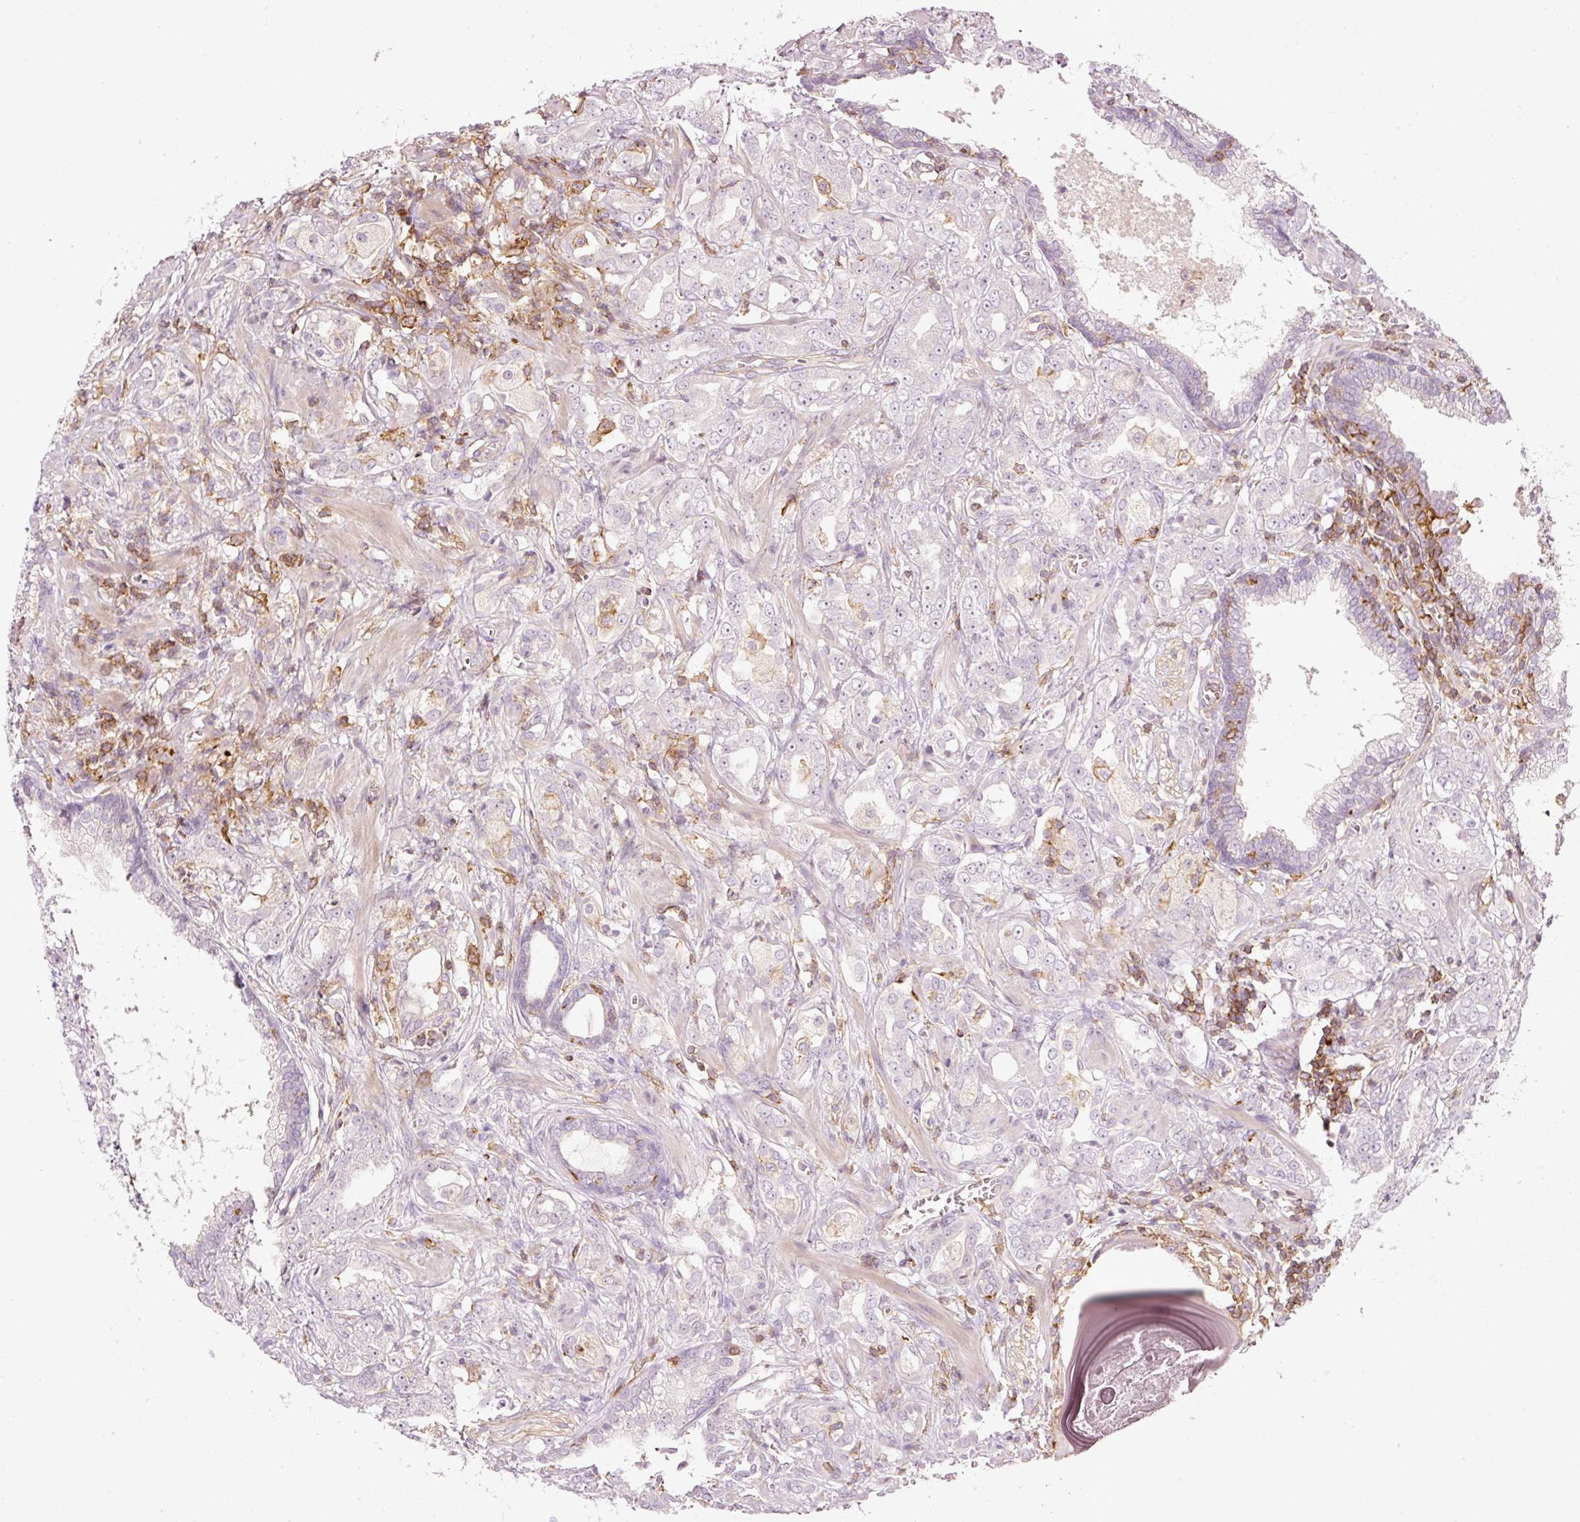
{"staining": {"intensity": "negative", "quantity": "none", "location": "none"}, "tissue": "prostate cancer", "cell_type": "Tumor cells", "image_type": "cancer", "snomed": [{"axis": "morphology", "description": "Adenocarcinoma, High grade"}, {"axis": "topography", "description": "Prostate"}], "caption": "Tumor cells show no significant protein positivity in prostate adenocarcinoma (high-grade). (Immunohistochemistry, brightfield microscopy, high magnification).", "gene": "SIPA1", "patient": {"sex": "male", "age": 63}}